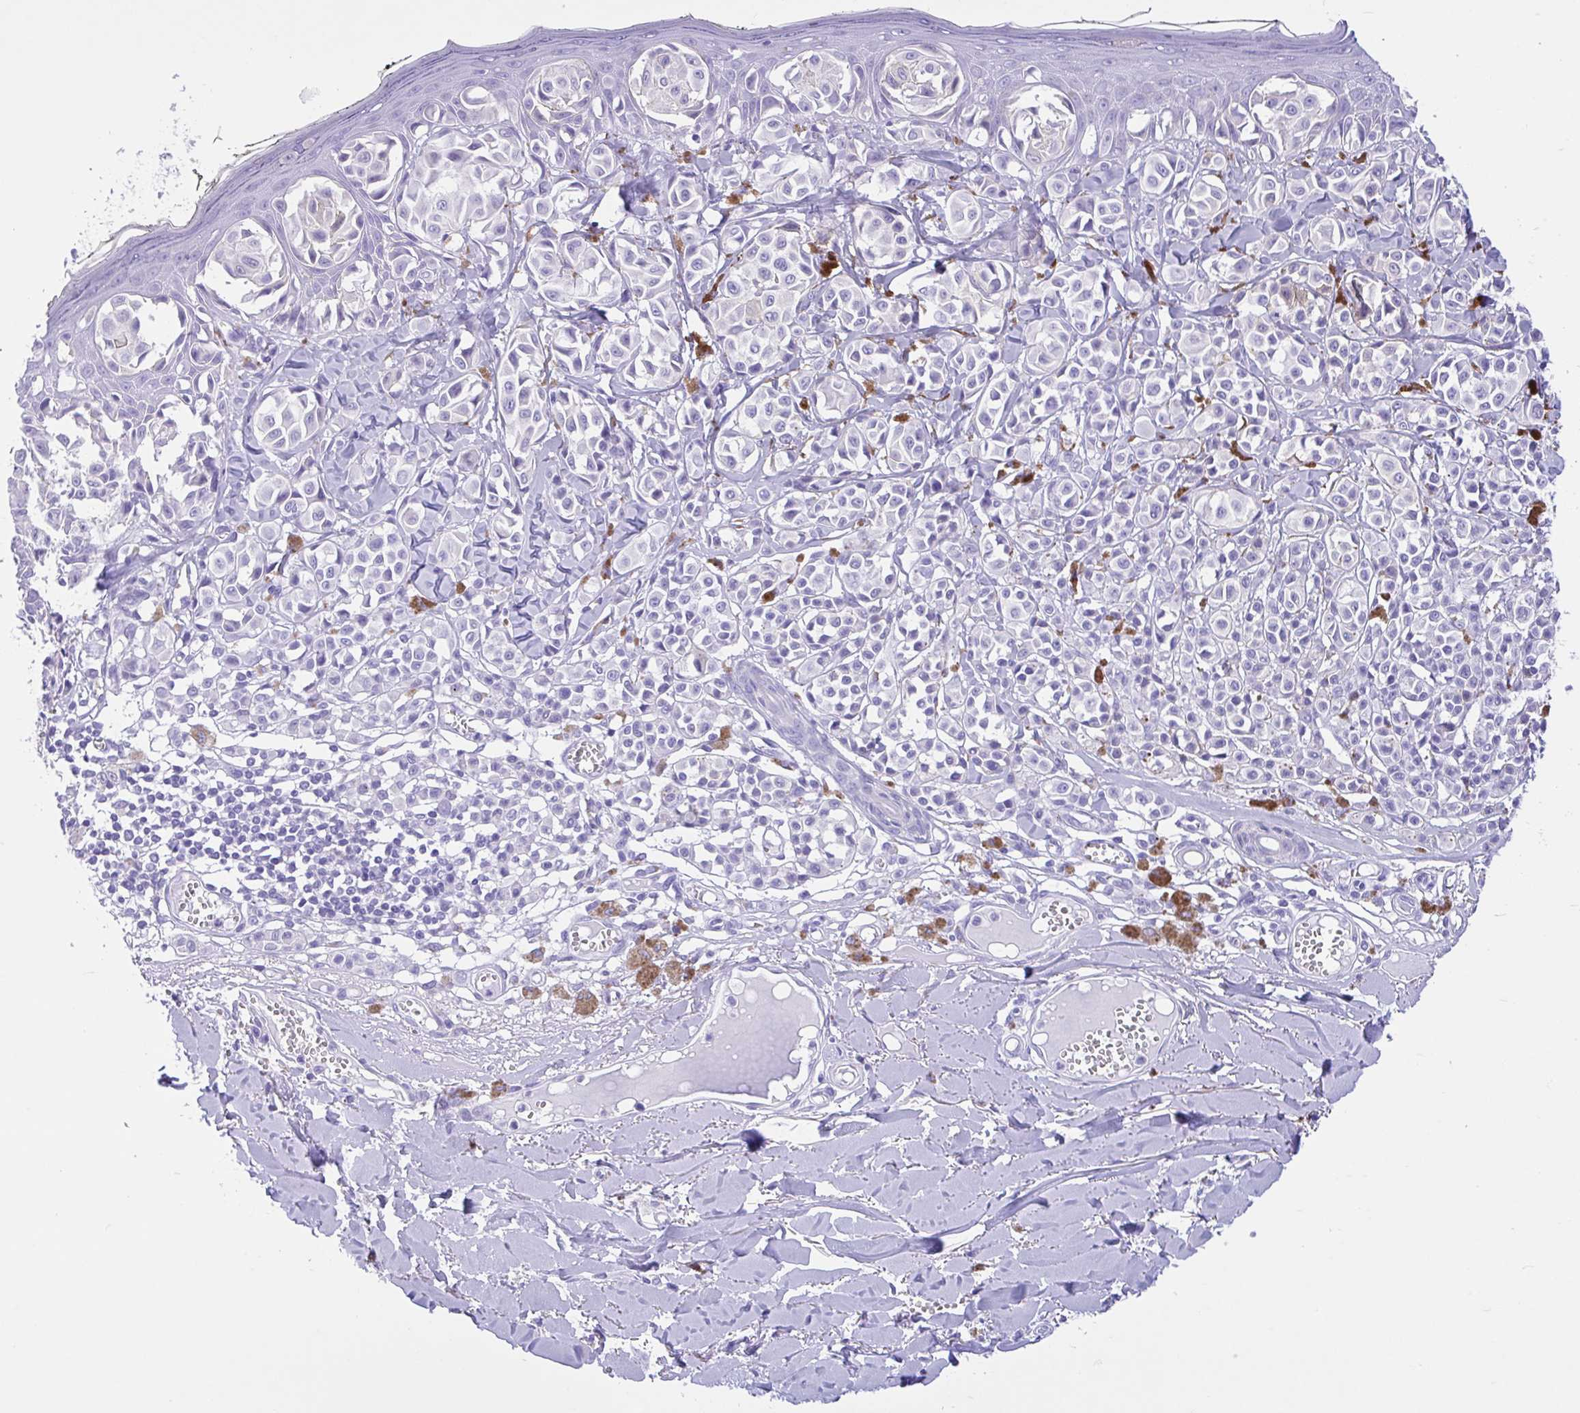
{"staining": {"intensity": "negative", "quantity": "none", "location": "none"}, "tissue": "melanoma", "cell_type": "Tumor cells", "image_type": "cancer", "snomed": [{"axis": "morphology", "description": "Malignant melanoma, NOS"}, {"axis": "topography", "description": "Skin"}], "caption": "This is an immunohistochemistry (IHC) image of melanoma. There is no positivity in tumor cells.", "gene": "OR4N4", "patient": {"sex": "female", "age": 43}}